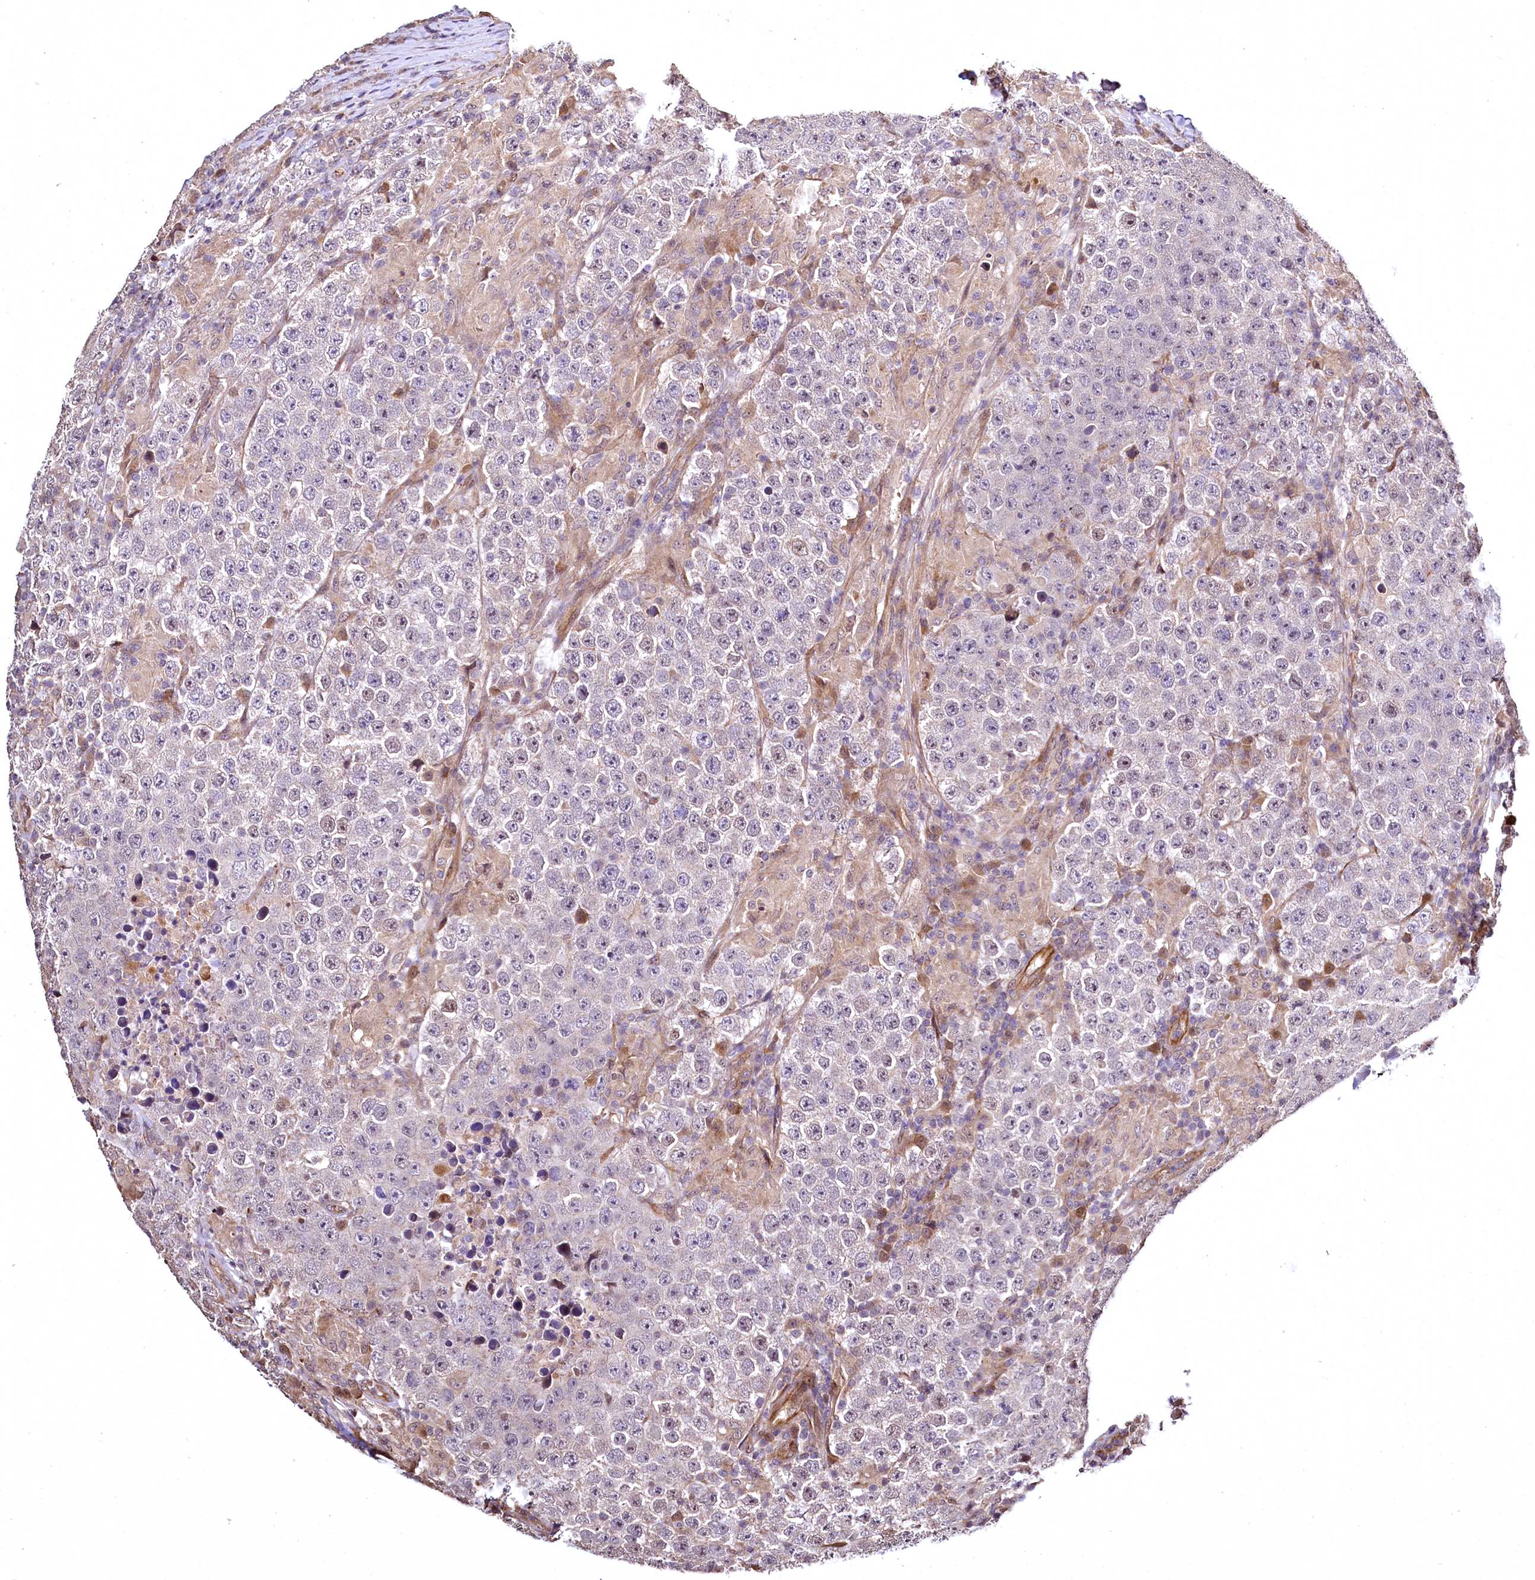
{"staining": {"intensity": "negative", "quantity": "none", "location": "none"}, "tissue": "testis cancer", "cell_type": "Tumor cells", "image_type": "cancer", "snomed": [{"axis": "morphology", "description": "Normal tissue, NOS"}, {"axis": "morphology", "description": "Urothelial carcinoma, High grade"}, {"axis": "morphology", "description": "Seminoma, NOS"}, {"axis": "morphology", "description": "Carcinoma, Embryonal, NOS"}, {"axis": "topography", "description": "Urinary bladder"}, {"axis": "topography", "description": "Testis"}], "caption": "High magnification brightfield microscopy of testis cancer stained with DAB (brown) and counterstained with hematoxylin (blue): tumor cells show no significant staining.", "gene": "TBCEL", "patient": {"sex": "male", "age": 41}}